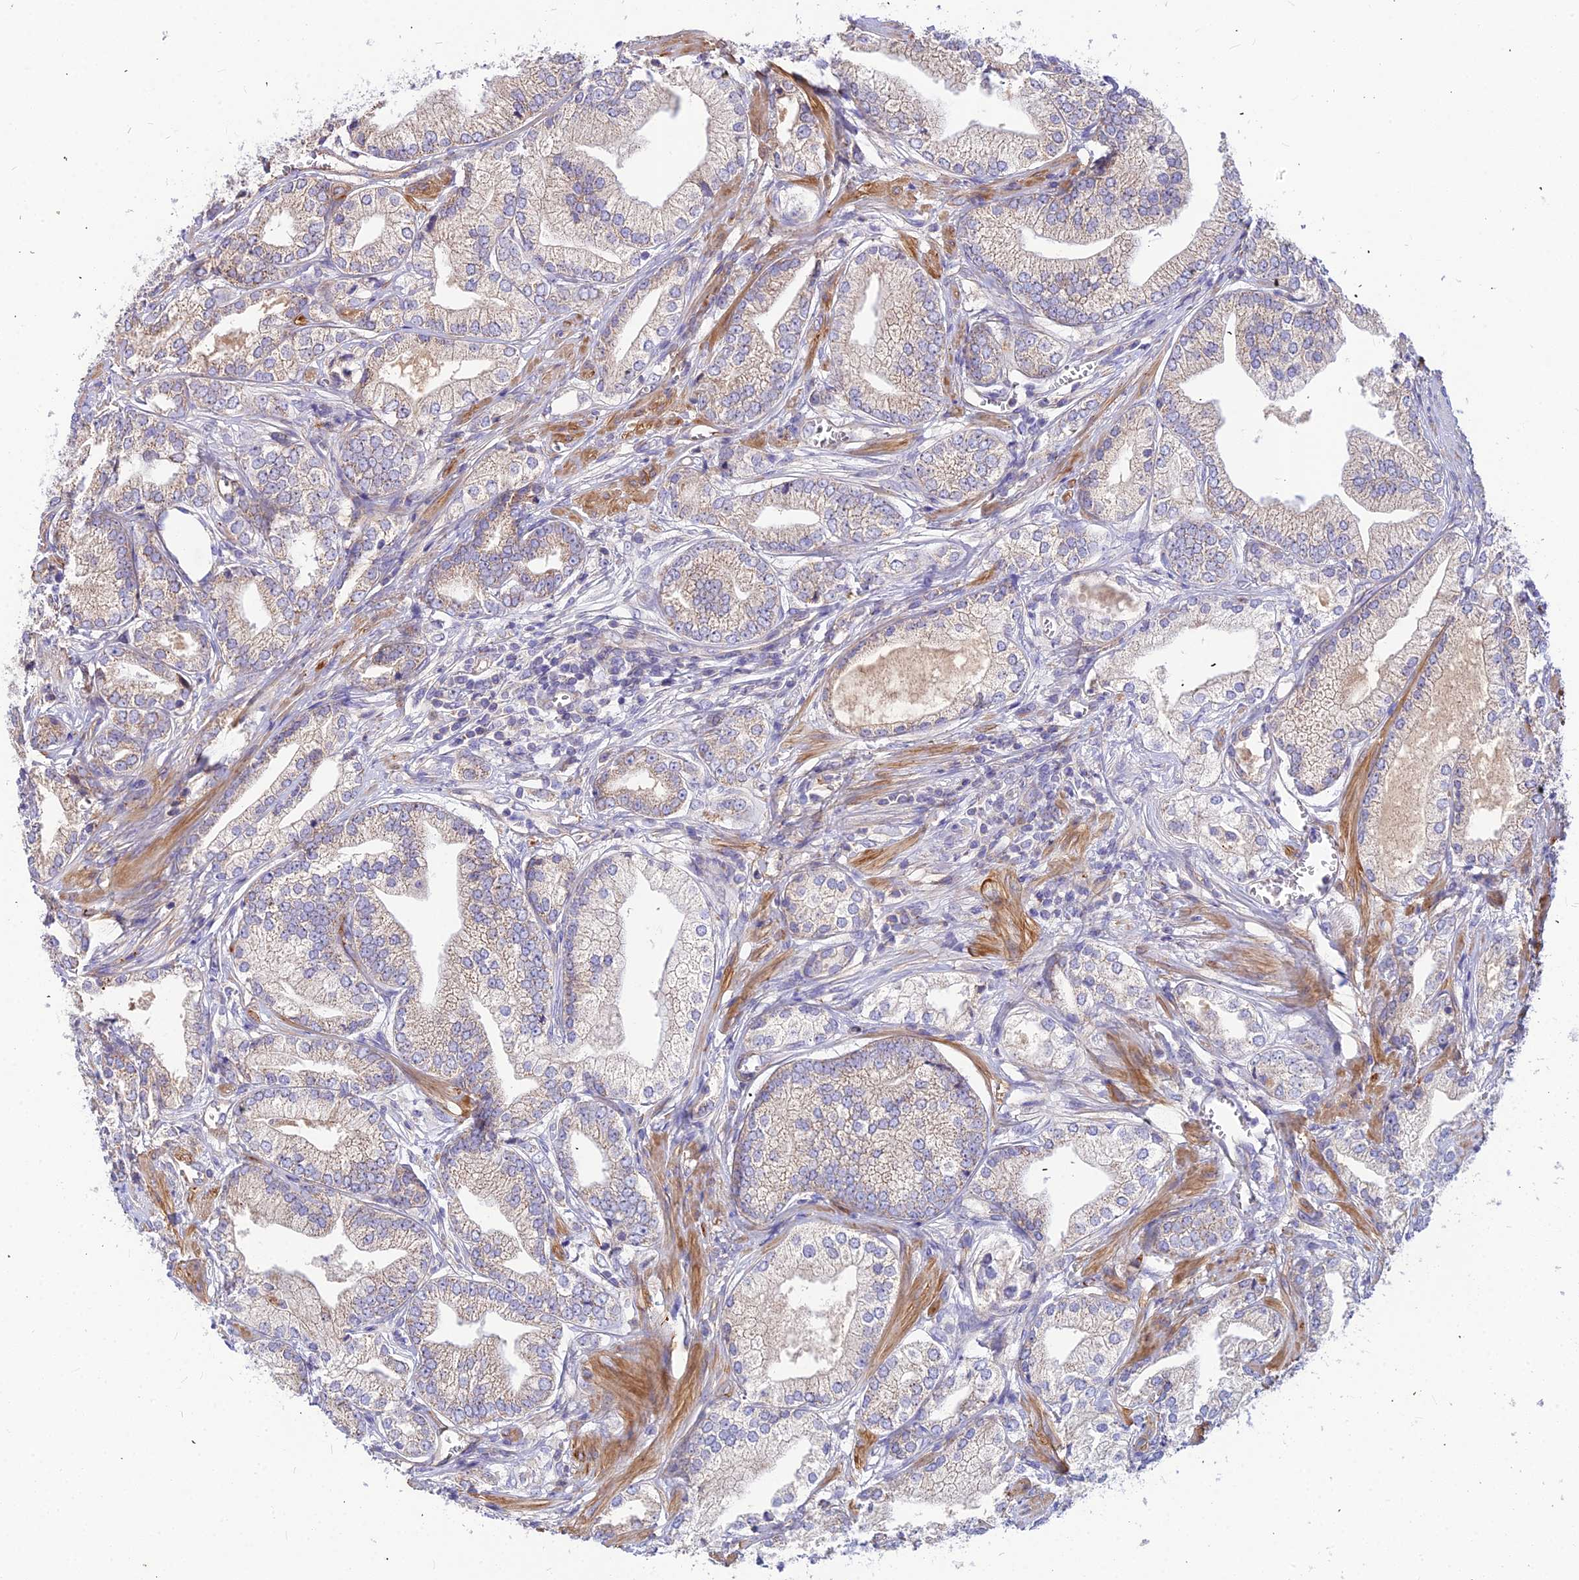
{"staining": {"intensity": "moderate", "quantity": "<25%", "location": "cytoplasmic/membranous"}, "tissue": "prostate cancer", "cell_type": "Tumor cells", "image_type": "cancer", "snomed": [{"axis": "morphology", "description": "Adenocarcinoma, High grade"}, {"axis": "topography", "description": "Prostate"}], "caption": "There is low levels of moderate cytoplasmic/membranous expression in tumor cells of prostate cancer (high-grade adenocarcinoma), as demonstrated by immunohistochemical staining (brown color).", "gene": "ASPHD1", "patient": {"sex": "male", "age": 50}}